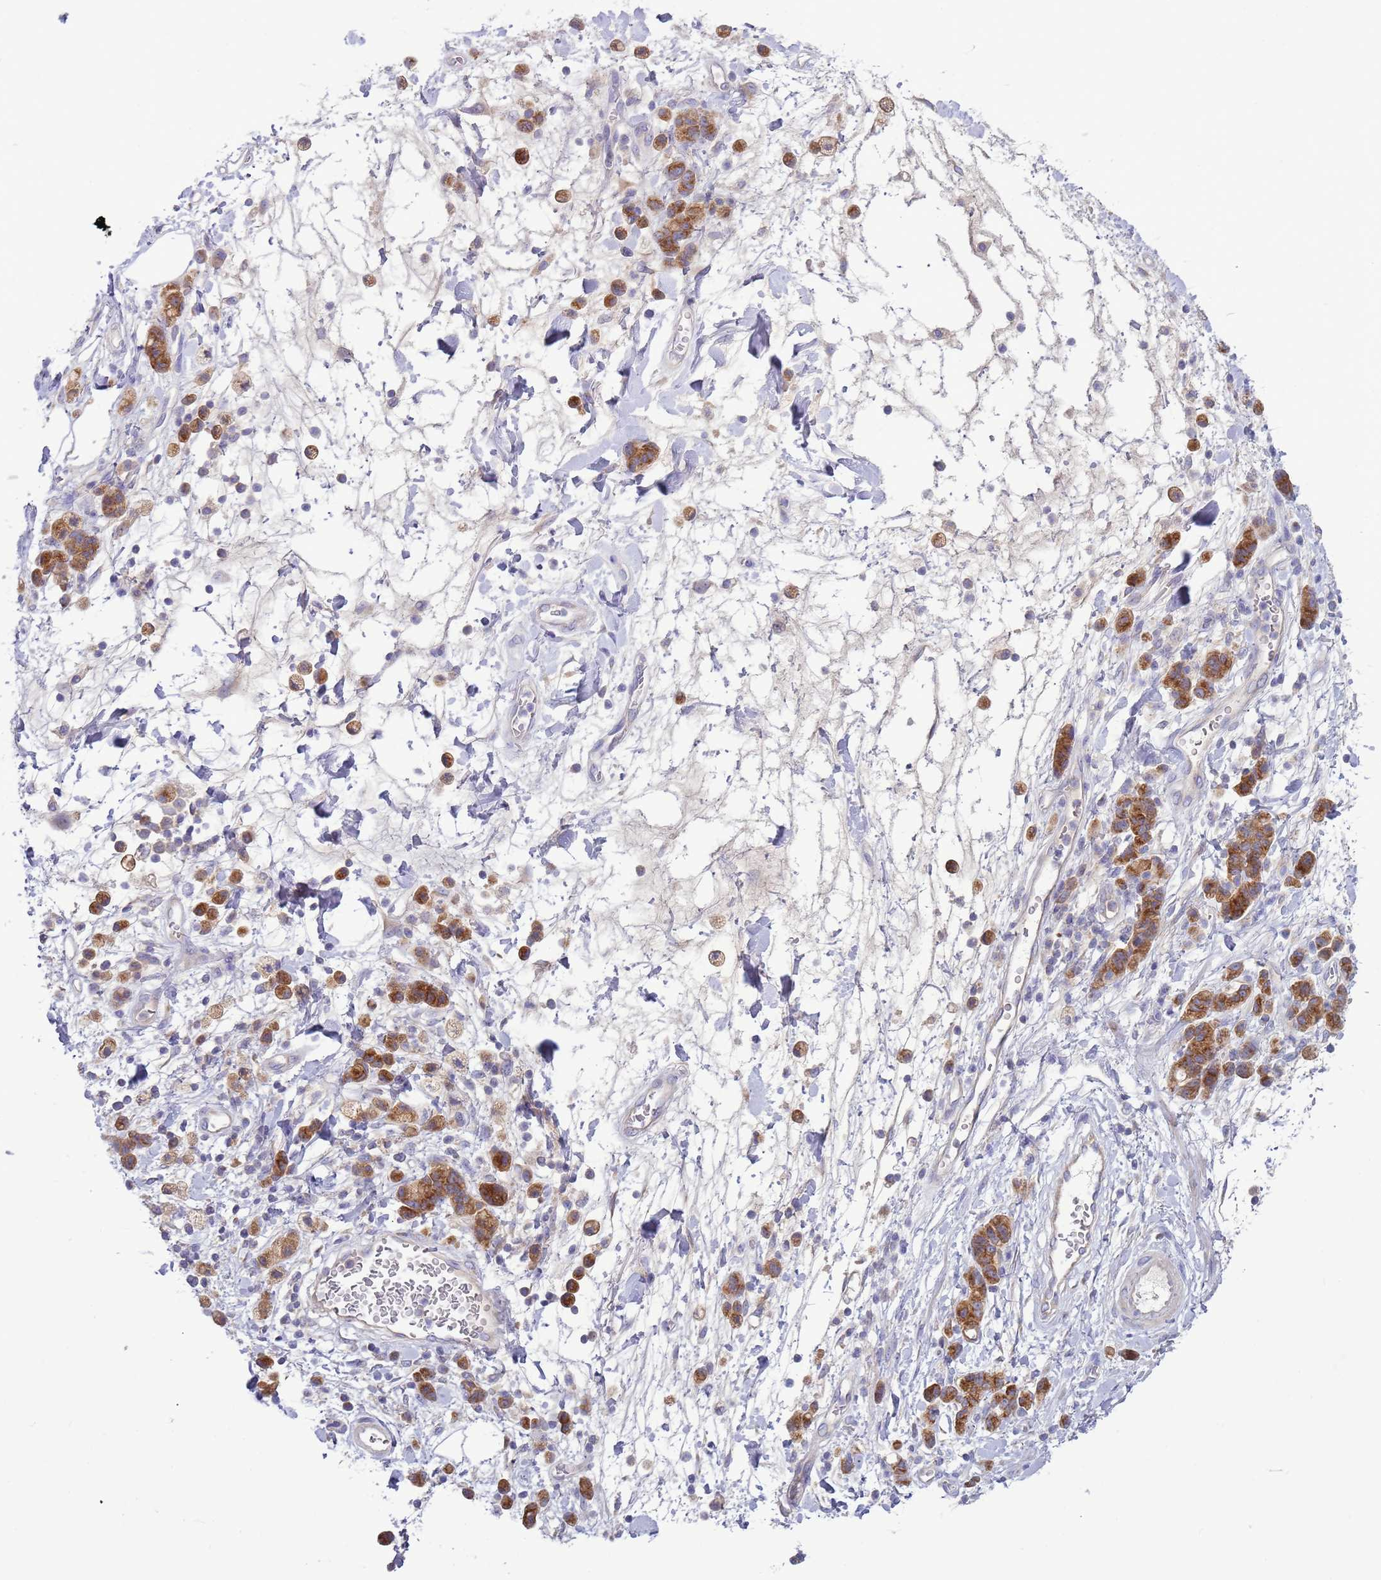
{"staining": {"intensity": "moderate", "quantity": ">75%", "location": "cytoplasmic/membranous"}, "tissue": "stomach cancer", "cell_type": "Tumor cells", "image_type": "cancer", "snomed": [{"axis": "morphology", "description": "Adenocarcinoma, NOS"}, {"axis": "topography", "description": "Stomach"}], "caption": "Human stomach adenocarcinoma stained for a protein (brown) exhibits moderate cytoplasmic/membranous positive expression in approximately >75% of tumor cells.", "gene": "UQCRQ", "patient": {"sex": "male", "age": 77}}